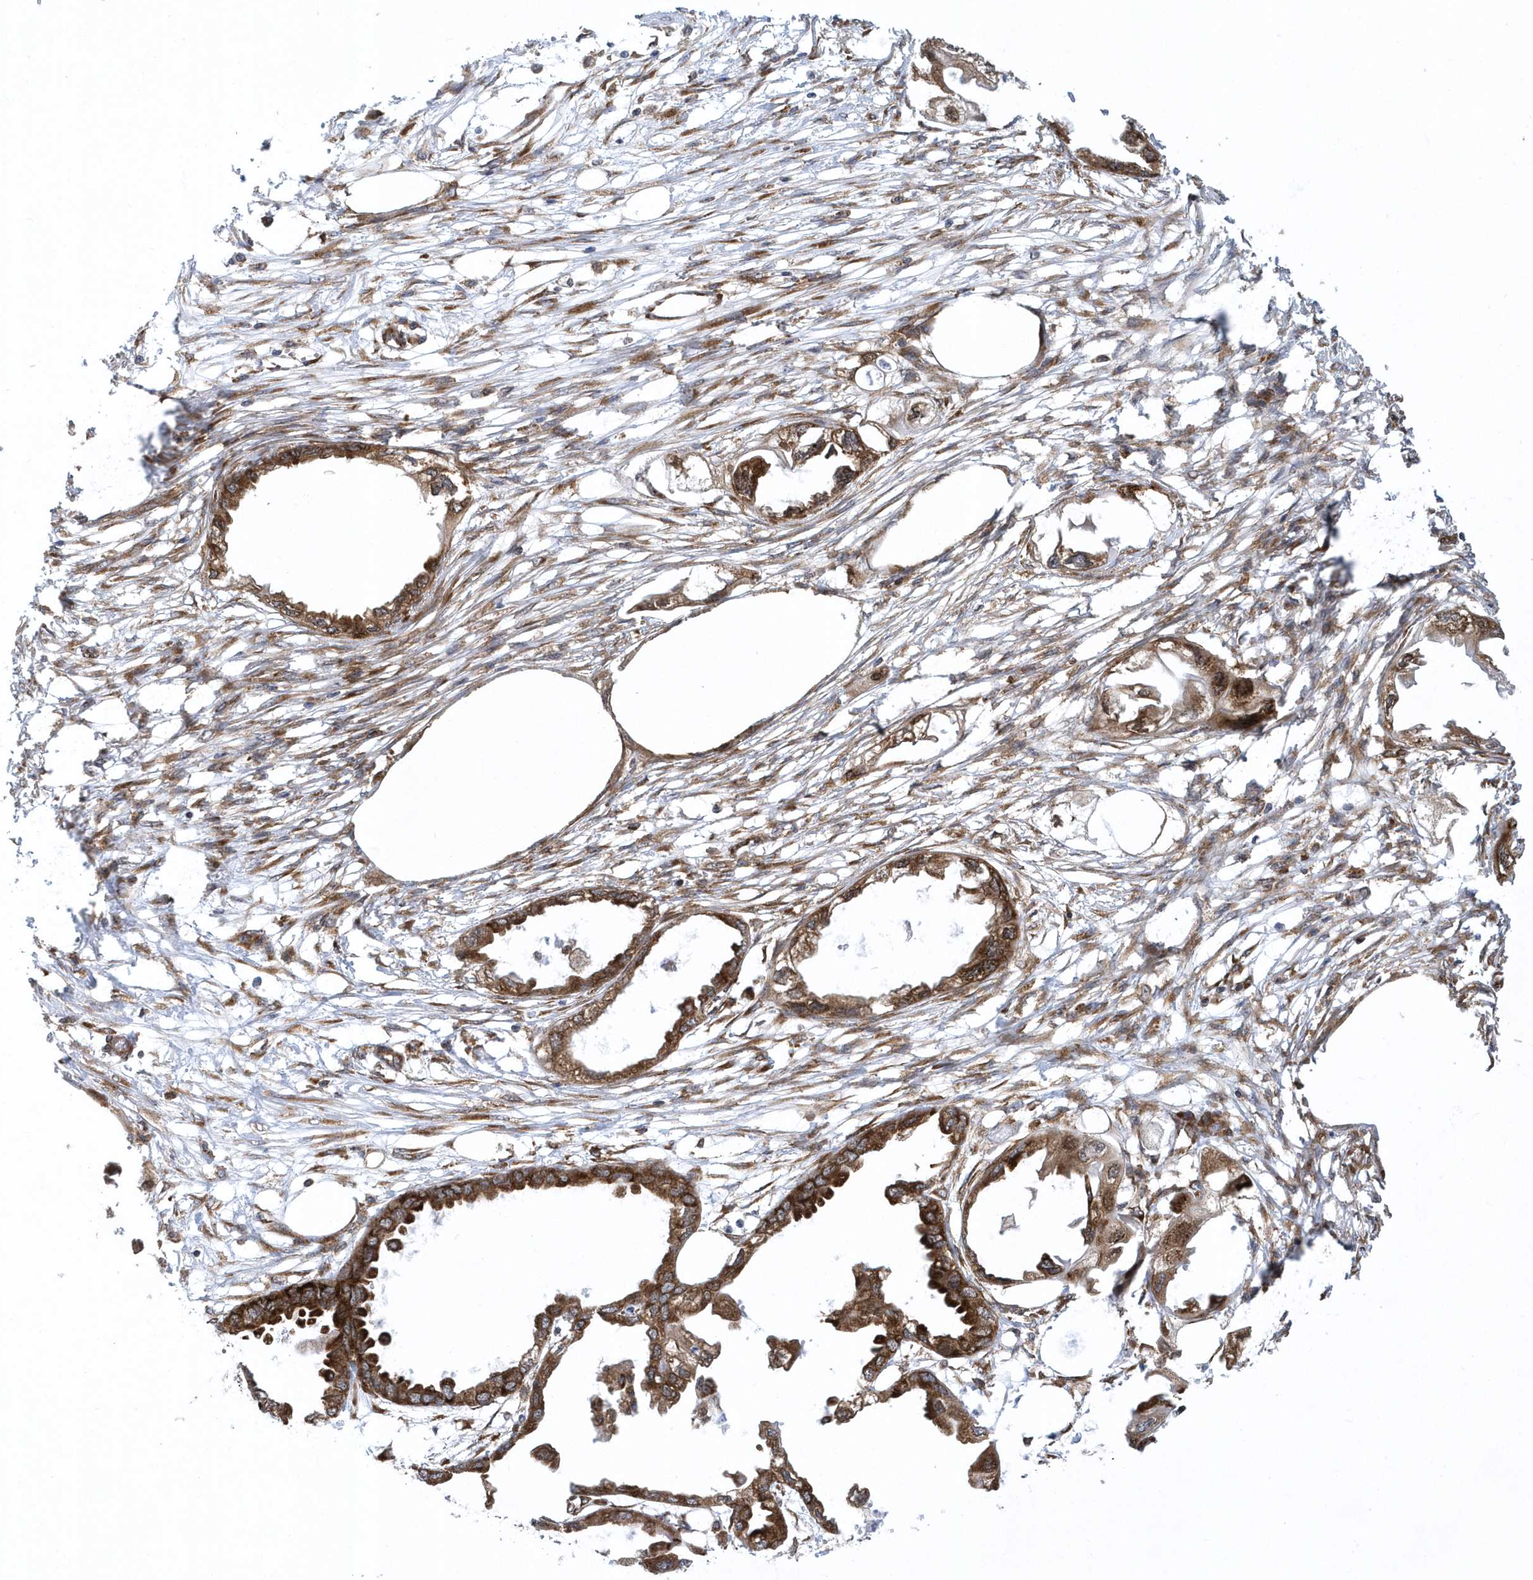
{"staining": {"intensity": "moderate", "quantity": ">75%", "location": "cytoplasmic/membranous"}, "tissue": "endometrial cancer", "cell_type": "Tumor cells", "image_type": "cancer", "snomed": [{"axis": "morphology", "description": "Adenocarcinoma, NOS"}, {"axis": "morphology", "description": "Adenocarcinoma, metastatic, NOS"}, {"axis": "topography", "description": "Adipose tissue"}, {"axis": "topography", "description": "Endometrium"}], "caption": "Immunohistochemistry (IHC) of endometrial cancer reveals medium levels of moderate cytoplasmic/membranous expression in about >75% of tumor cells. The protein of interest is shown in brown color, while the nuclei are stained blue.", "gene": "PHF1", "patient": {"sex": "female", "age": 67}}